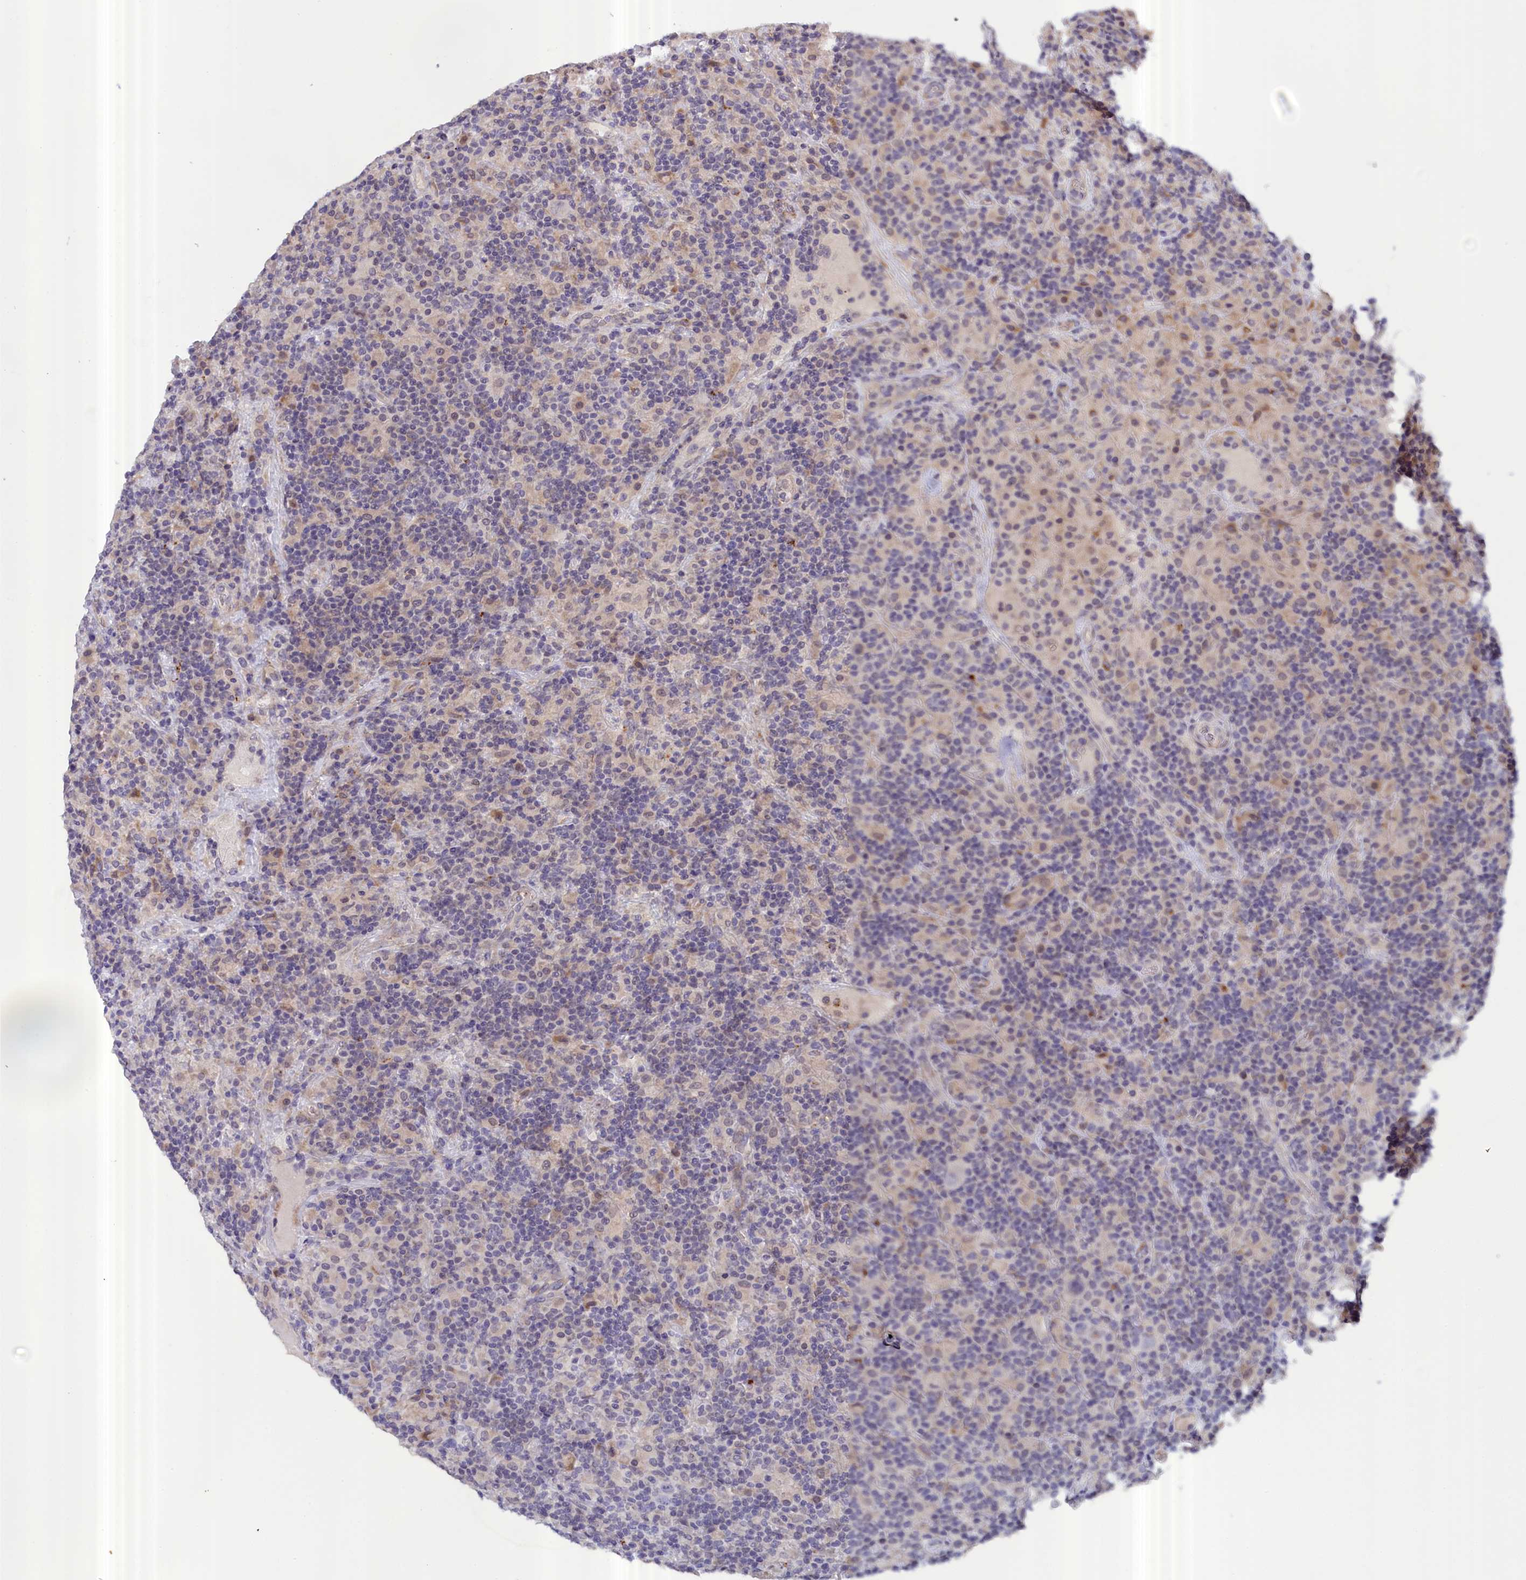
{"staining": {"intensity": "negative", "quantity": "none", "location": "none"}, "tissue": "lymphoma", "cell_type": "Tumor cells", "image_type": "cancer", "snomed": [{"axis": "morphology", "description": "Hodgkin's disease, NOS"}, {"axis": "topography", "description": "Lymph node"}], "caption": "A micrograph of human Hodgkin's disease is negative for staining in tumor cells. (Stains: DAB immunohistochemistry with hematoxylin counter stain, Microscopy: brightfield microscopy at high magnification).", "gene": "IGFALS", "patient": {"sex": "male", "age": 70}}